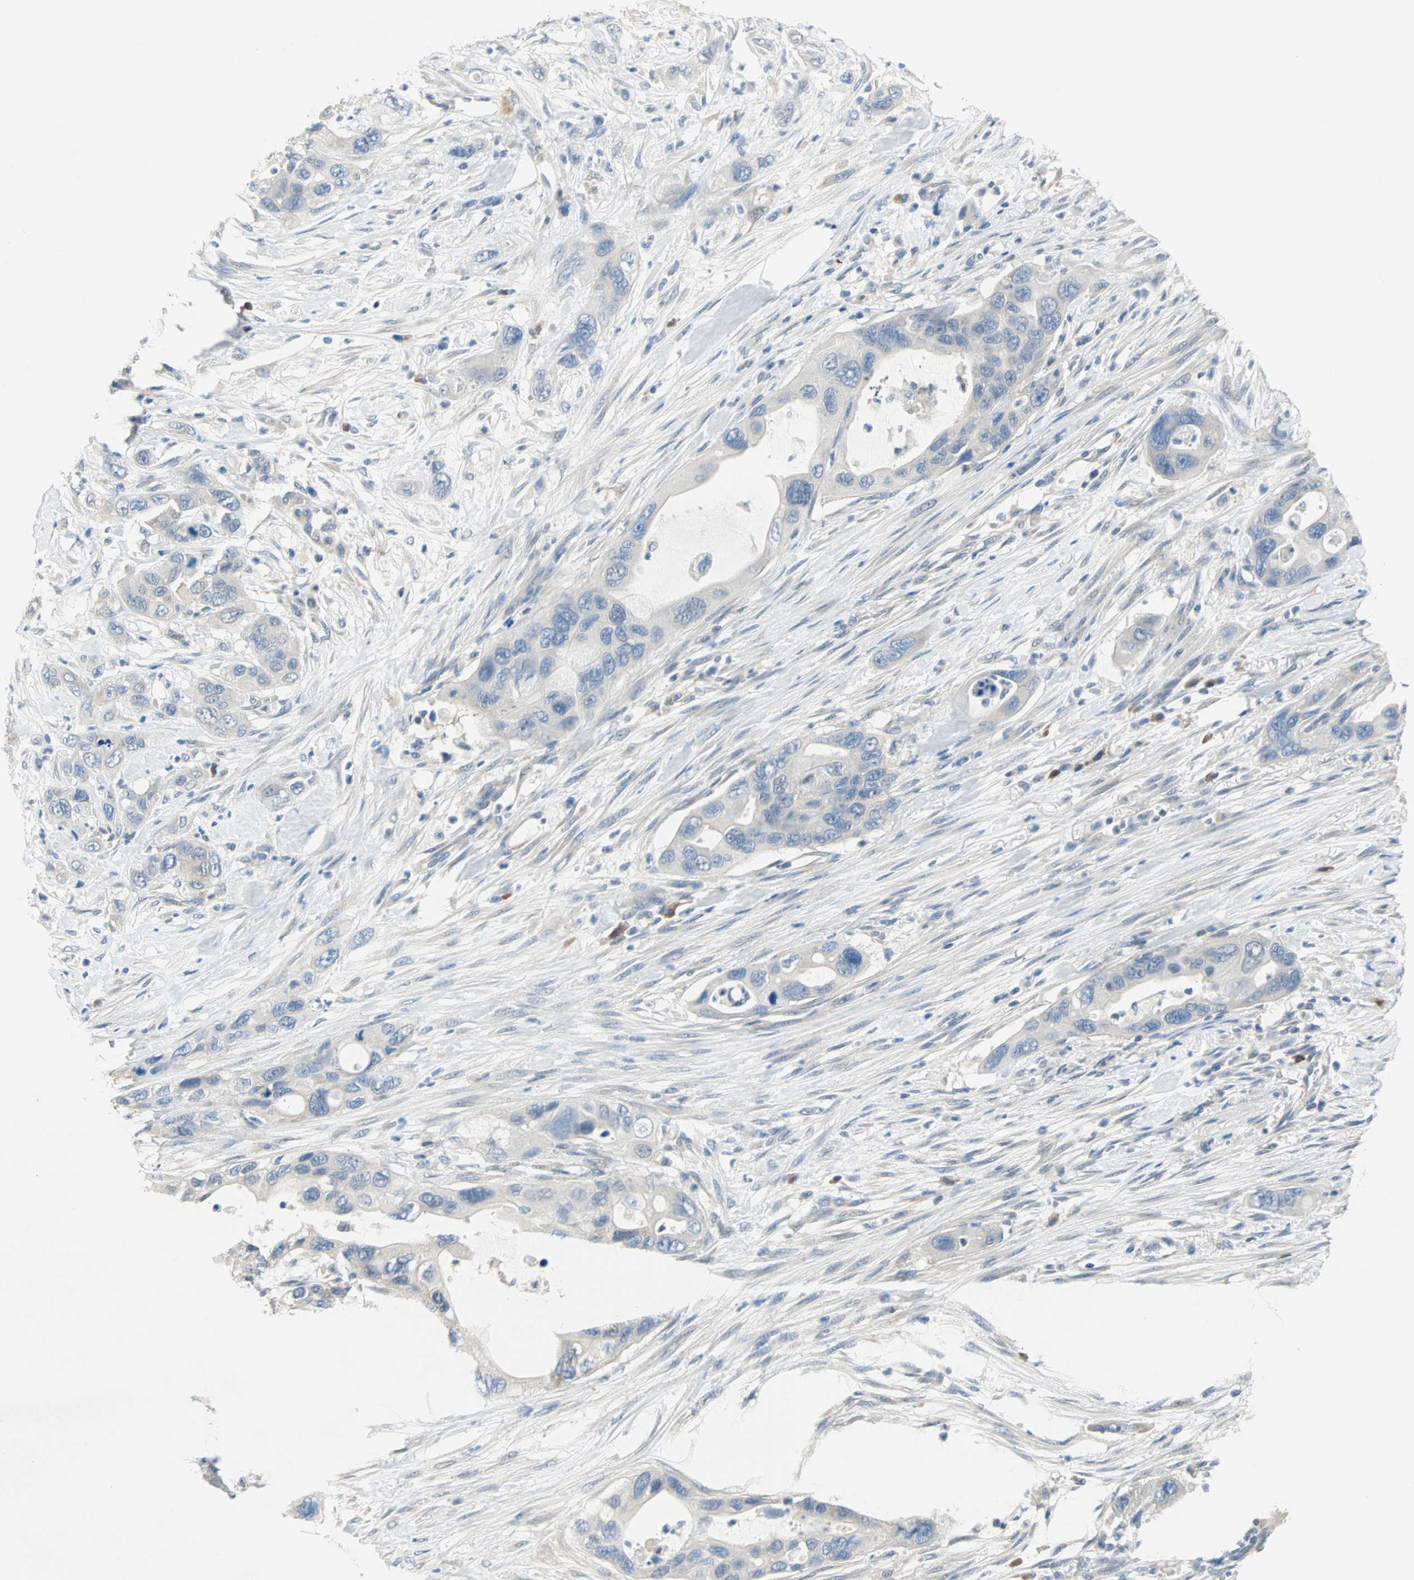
{"staining": {"intensity": "weak", "quantity": "<25%", "location": "cytoplasmic/membranous"}, "tissue": "pancreatic cancer", "cell_type": "Tumor cells", "image_type": "cancer", "snomed": [{"axis": "morphology", "description": "Adenocarcinoma, NOS"}, {"axis": "topography", "description": "Pancreas"}], "caption": "This is an immunohistochemistry (IHC) histopathology image of pancreatic adenocarcinoma. There is no expression in tumor cells.", "gene": "MPI", "patient": {"sex": "female", "age": 71}}